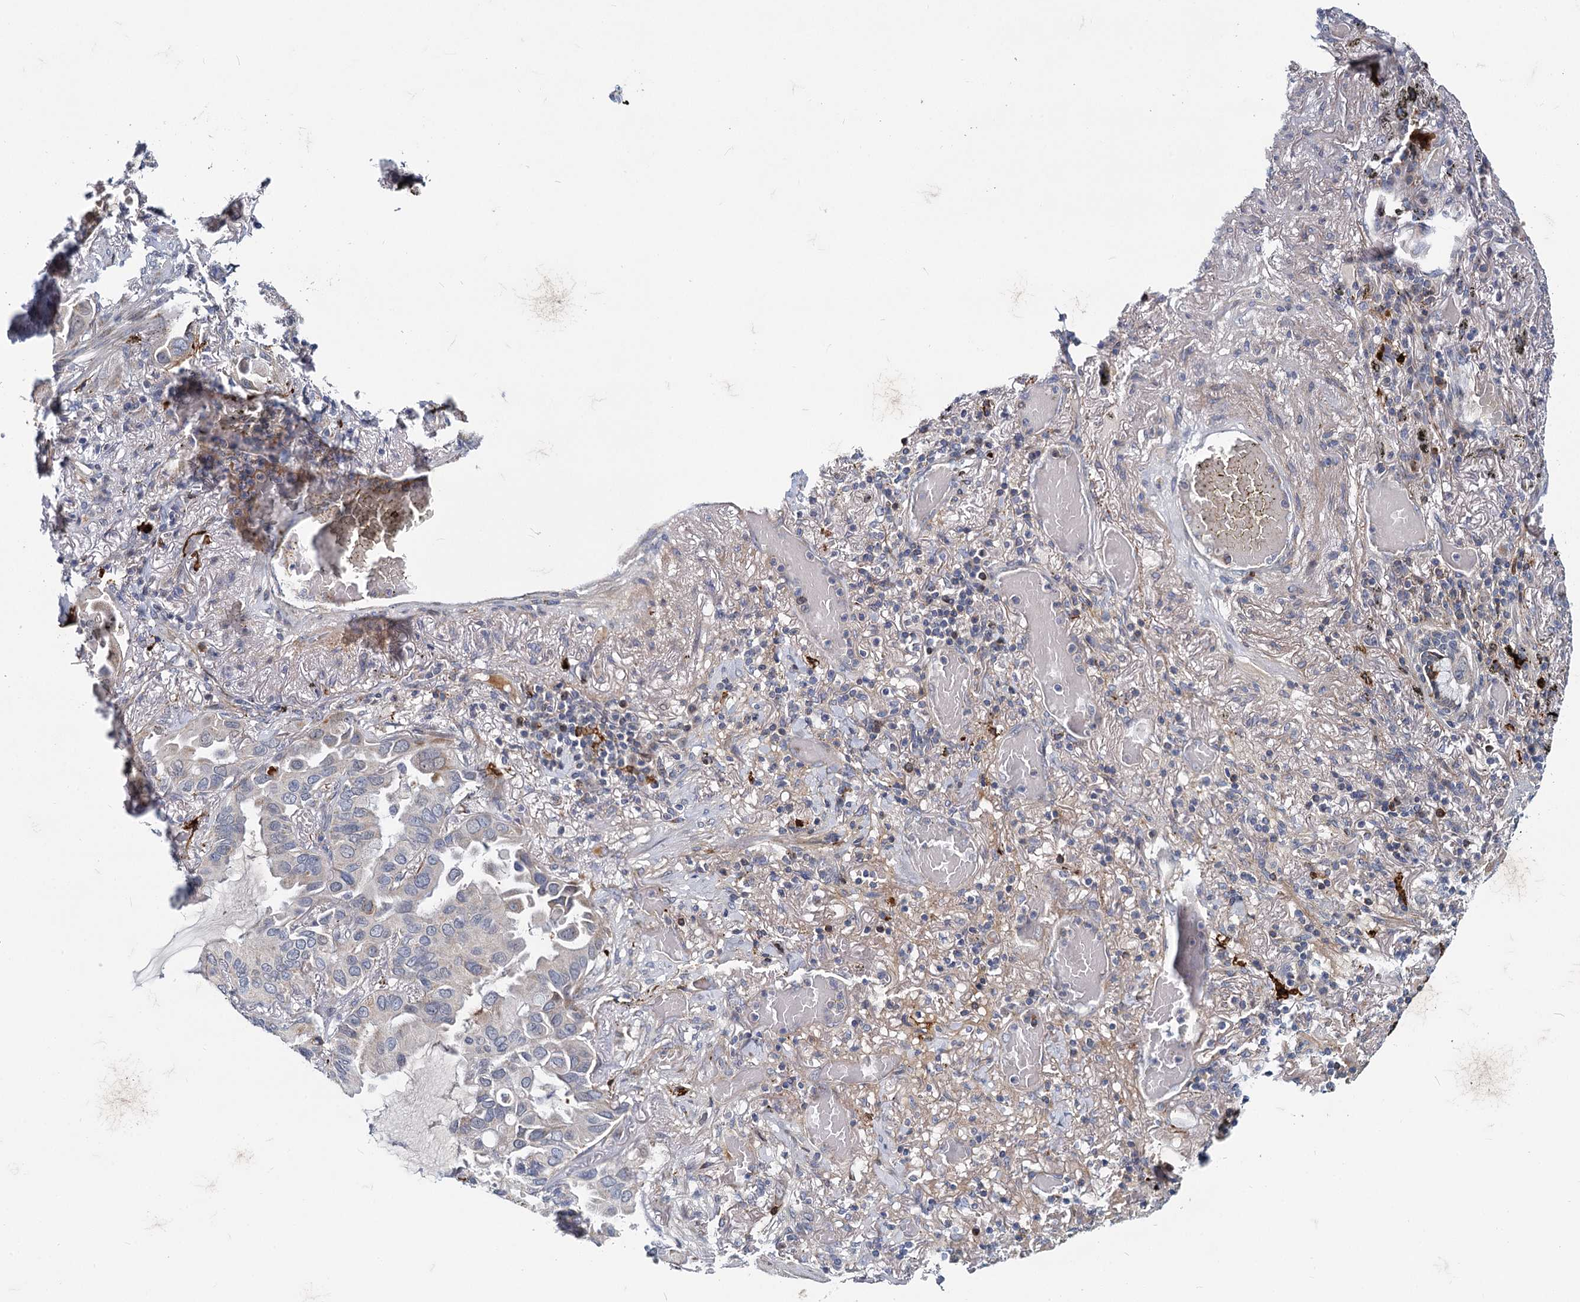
{"staining": {"intensity": "negative", "quantity": "none", "location": "none"}, "tissue": "lung cancer", "cell_type": "Tumor cells", "image_type": "cancer", "snomed": [{"axis": "morphology", "description": "Adenocarcinoma, NOS"}, {"axis": "topography", "description": "Lung"}], "caption": "Human lung adenocarcinoma stained for a protein using immunohistochemistry (IHC) demonstrates no expression in tumor cells.", "gene": "DCUN1D2", "patient": {"sex": "male", "age": 64}}